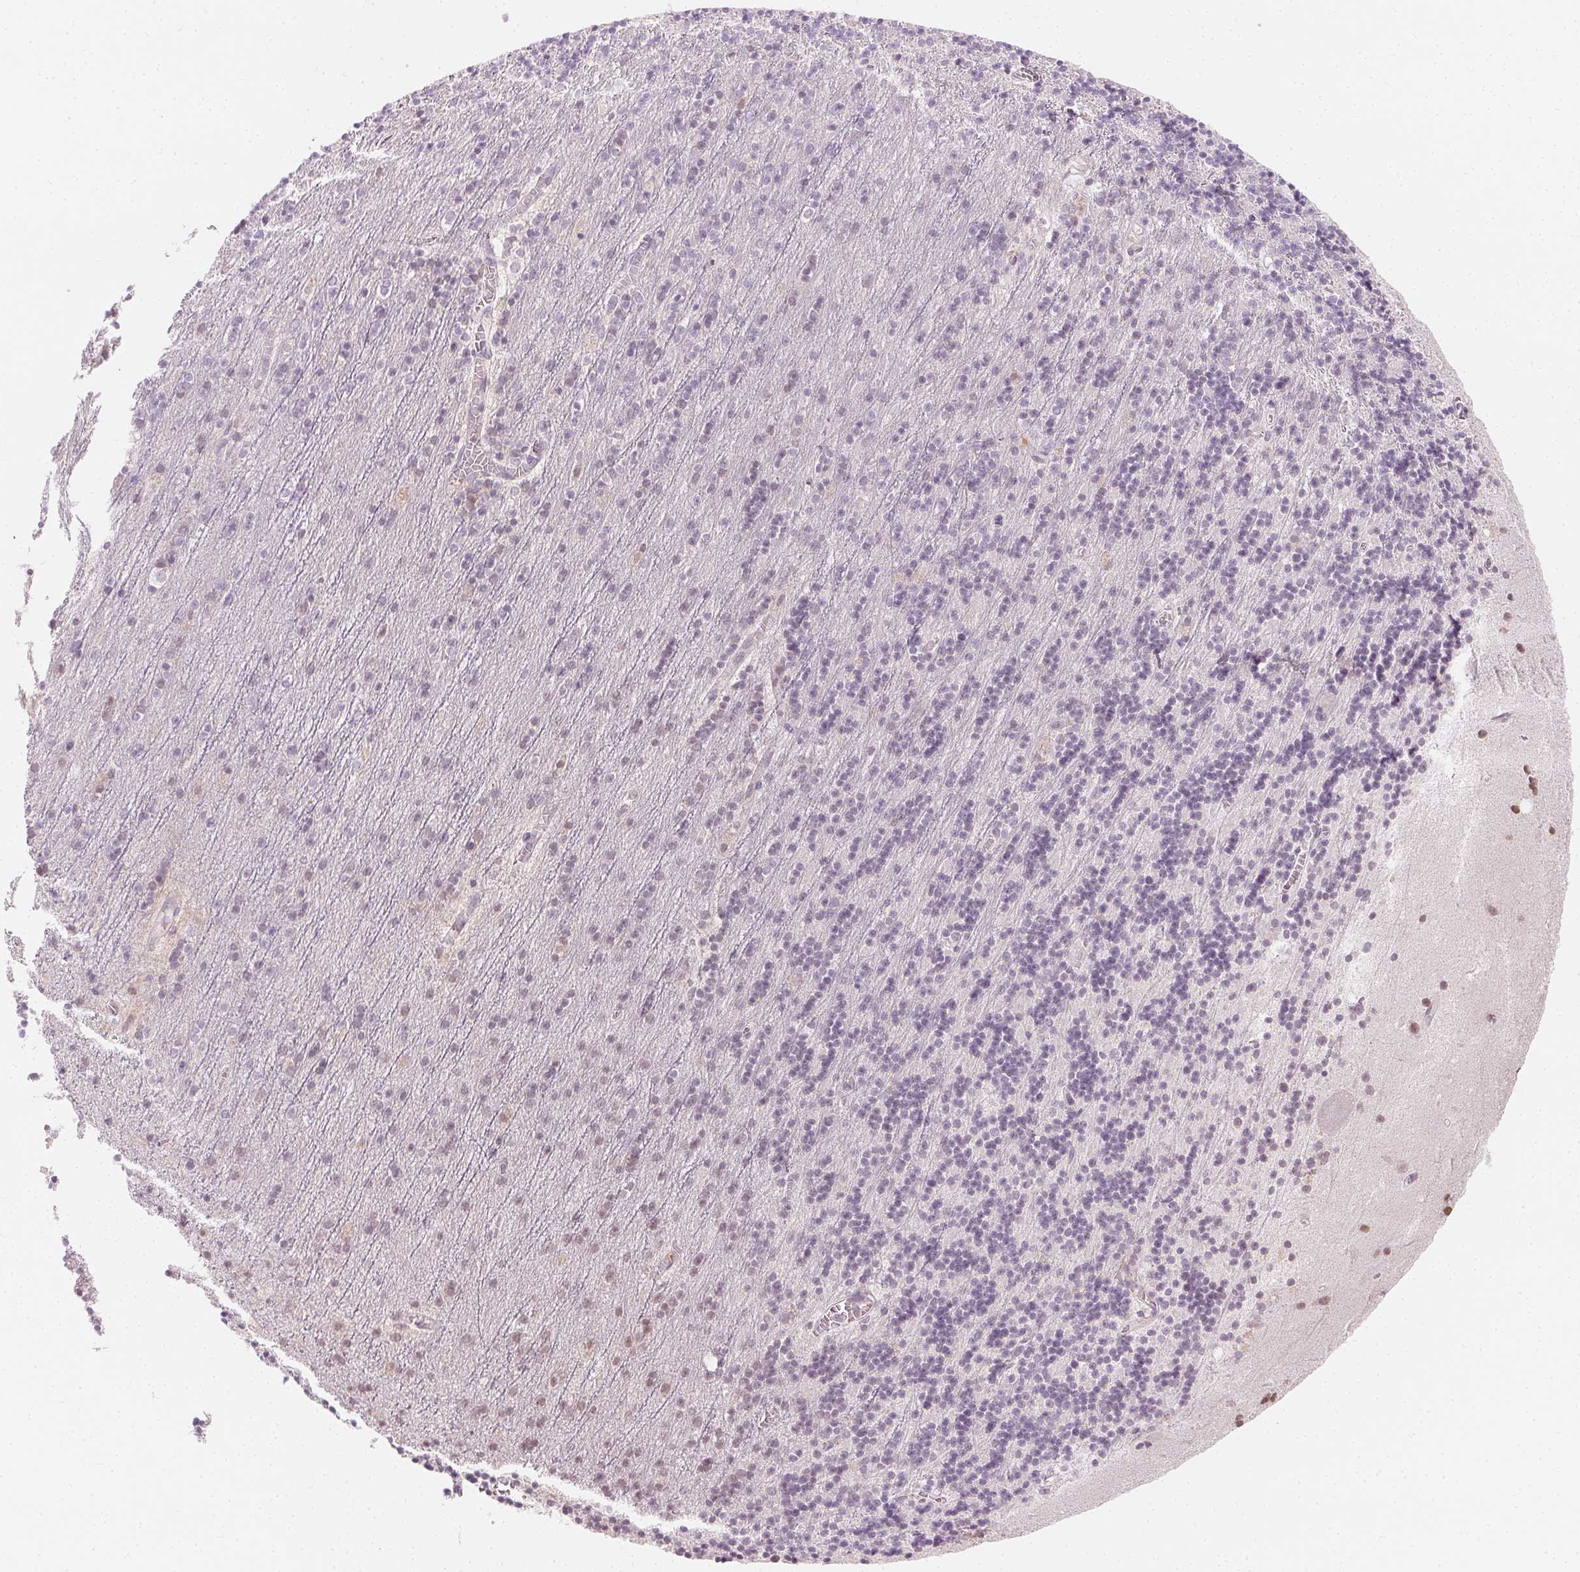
{"staining": {"intensity": "negative", "quantity": "none", "location": "none"}, "tissue": "cerebellum", "cell_type": "Cells in granular layer", "image_type": "normal", "snomed": [{"axis": "morphology", "description": "Normal tissue, NOS"}, {"axis": "topography", "description": "Cerebellum"}], "caption": "Immunohistochemical staining of unremarkable cerebellum displays no significant expression in cells in granular layer.", "gene": "AFM", "patient": {"sex": "male", "age": 70}}